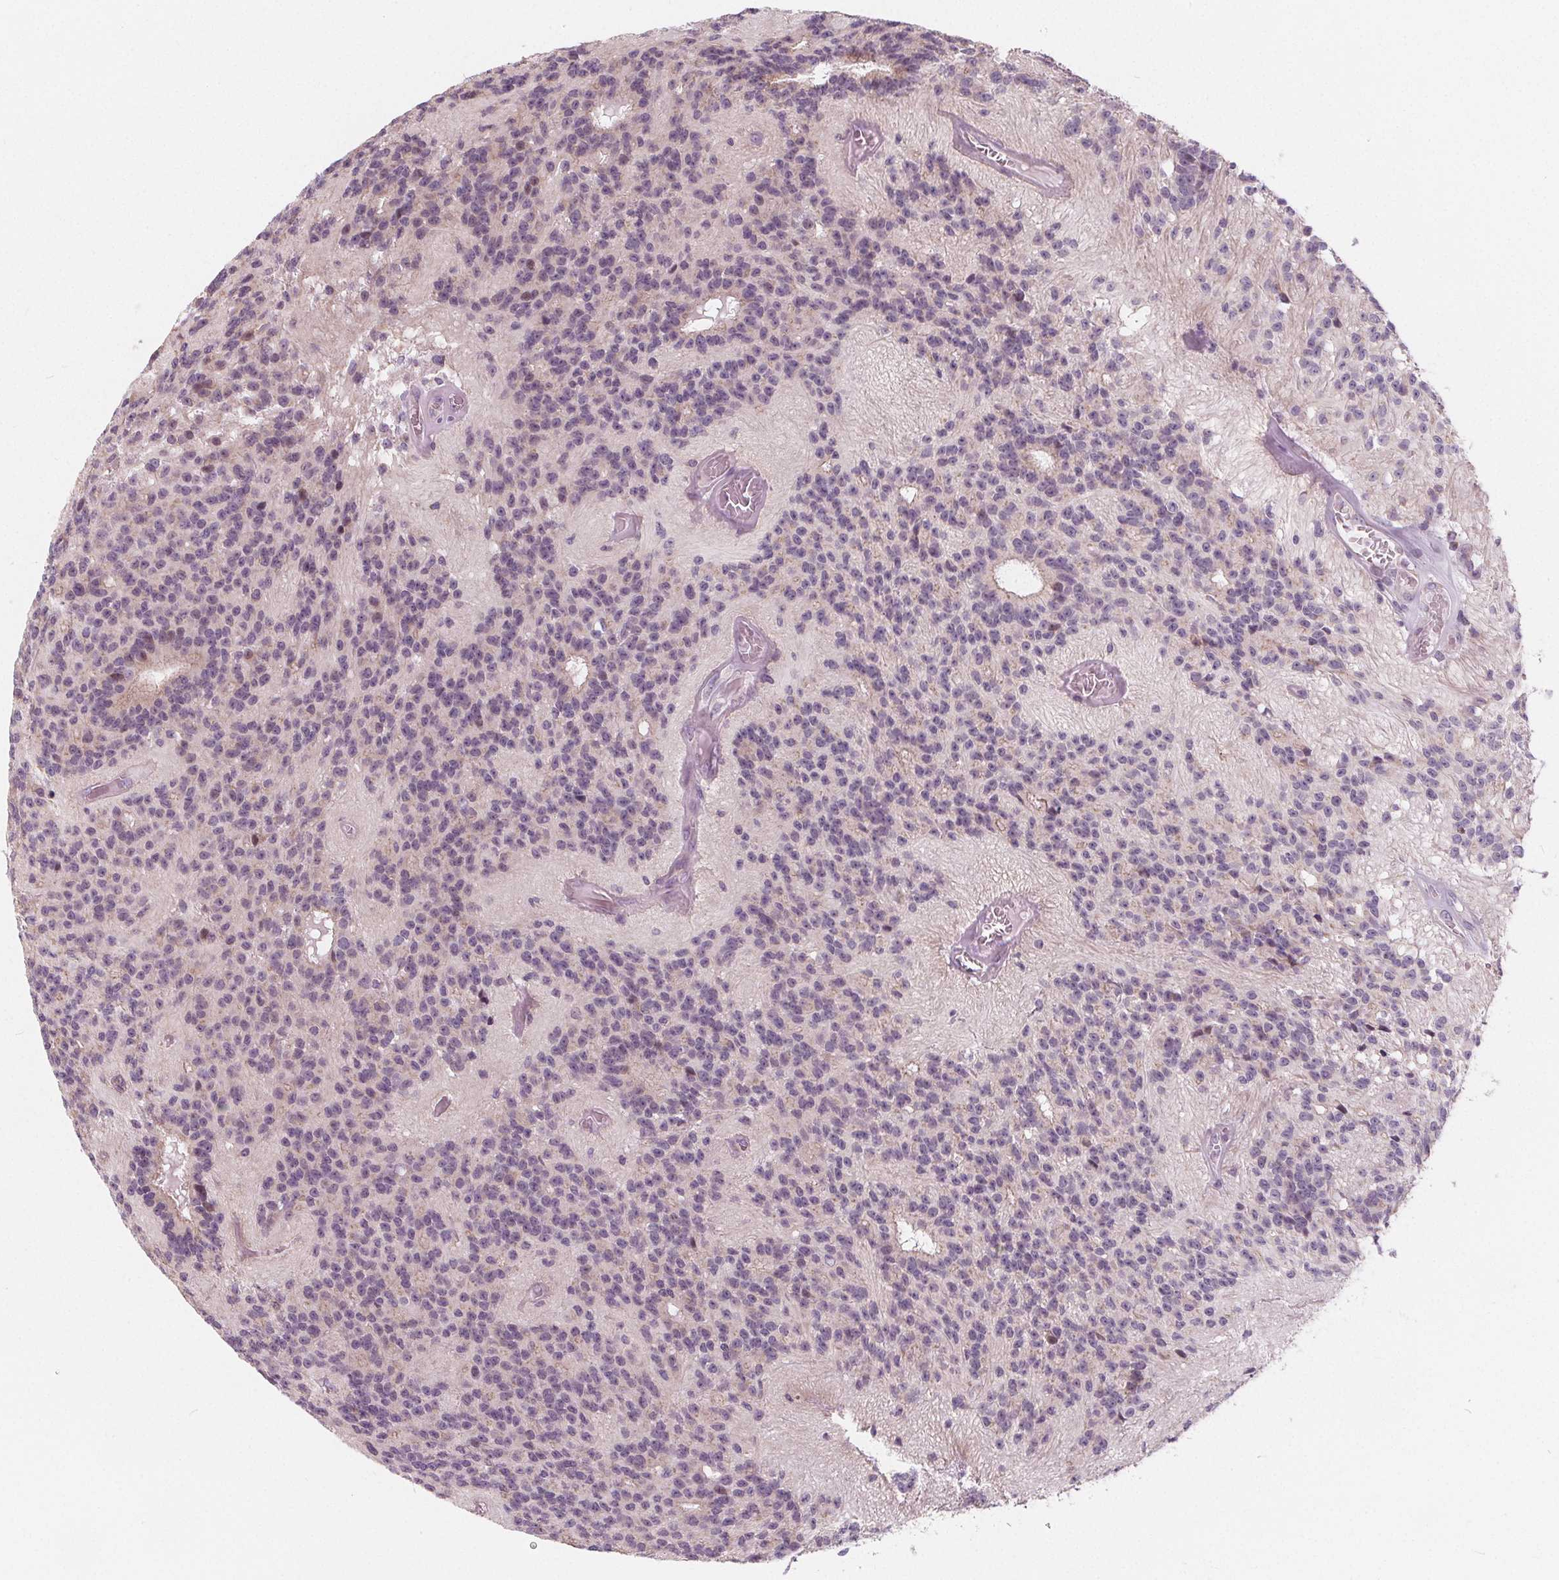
{"staining": {"intensity": "negative", "quantity": "none", "location": "none"}, "tissue": "glioma", "cell_type": "Tumor cells", "image_type": "cancer", "snomed": [{"axis": "morphology", "description": "Glioma, malignant, Low grade"}, {"axis": "topography", "description": "Brain"}], "caption": "High magnification brightfield microscopy of glioma stained with DAB (brown) and counterstained with hematoxylin (blue): tumor cells show no significant expression.", "gene": "NUP210L", "patient": {"sex": "male", "age": 31}}